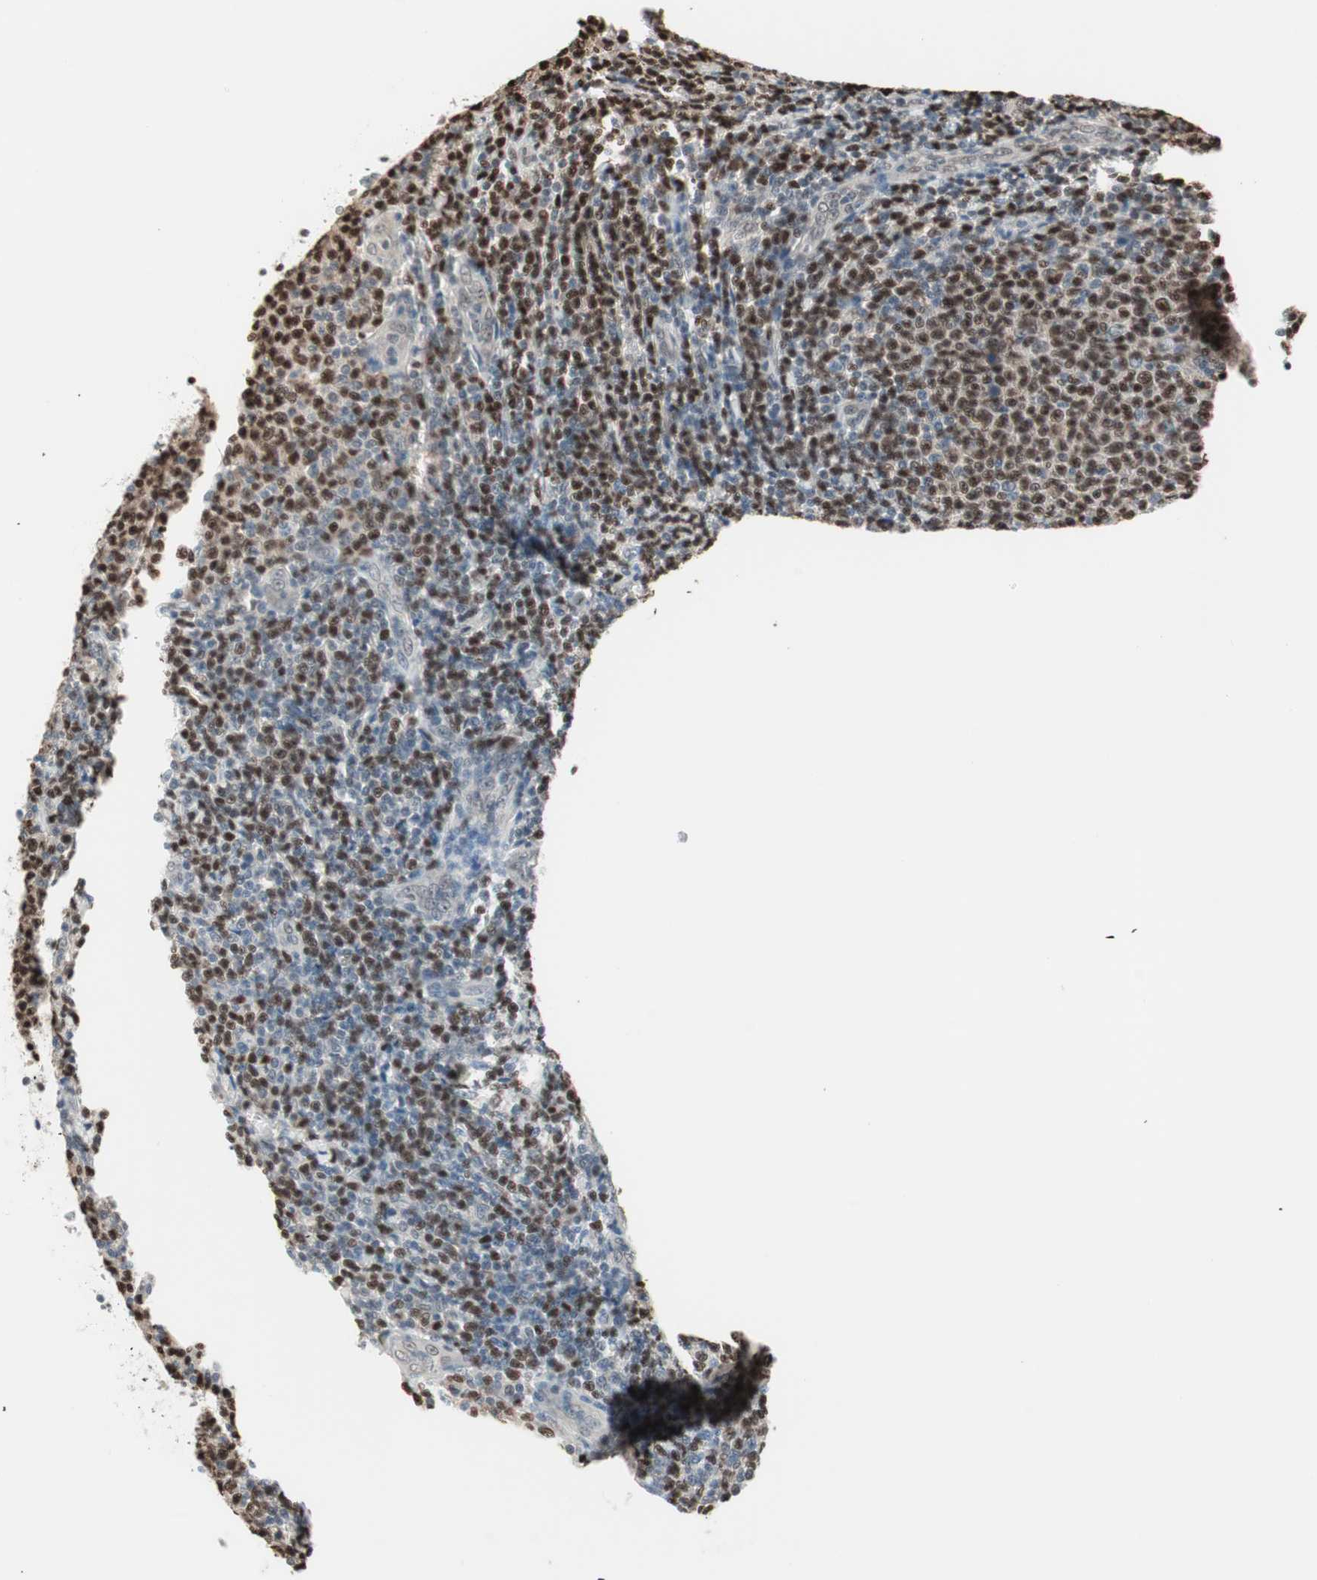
{"staining": {"intensity": "strong", "quantity": ">75%", "location": "nuclear"}, "tissue": "lymphoma", "cell_type": "Tumor cells", "image_type": "cancer", "snomed": [{"axis": "morphology", "description": "Malignant lymphoma, non-Hodgkin's type, Low grade"}, {"axis": "topography", "description": "Lymph node"}], "caption": "Lymphoma was stained to show a protein in brown. There is high levels of strong nuclear staining in about >75% of tumor cells.", "gene": "LONP2", "patient": {"sex": "male", "age": 66}}